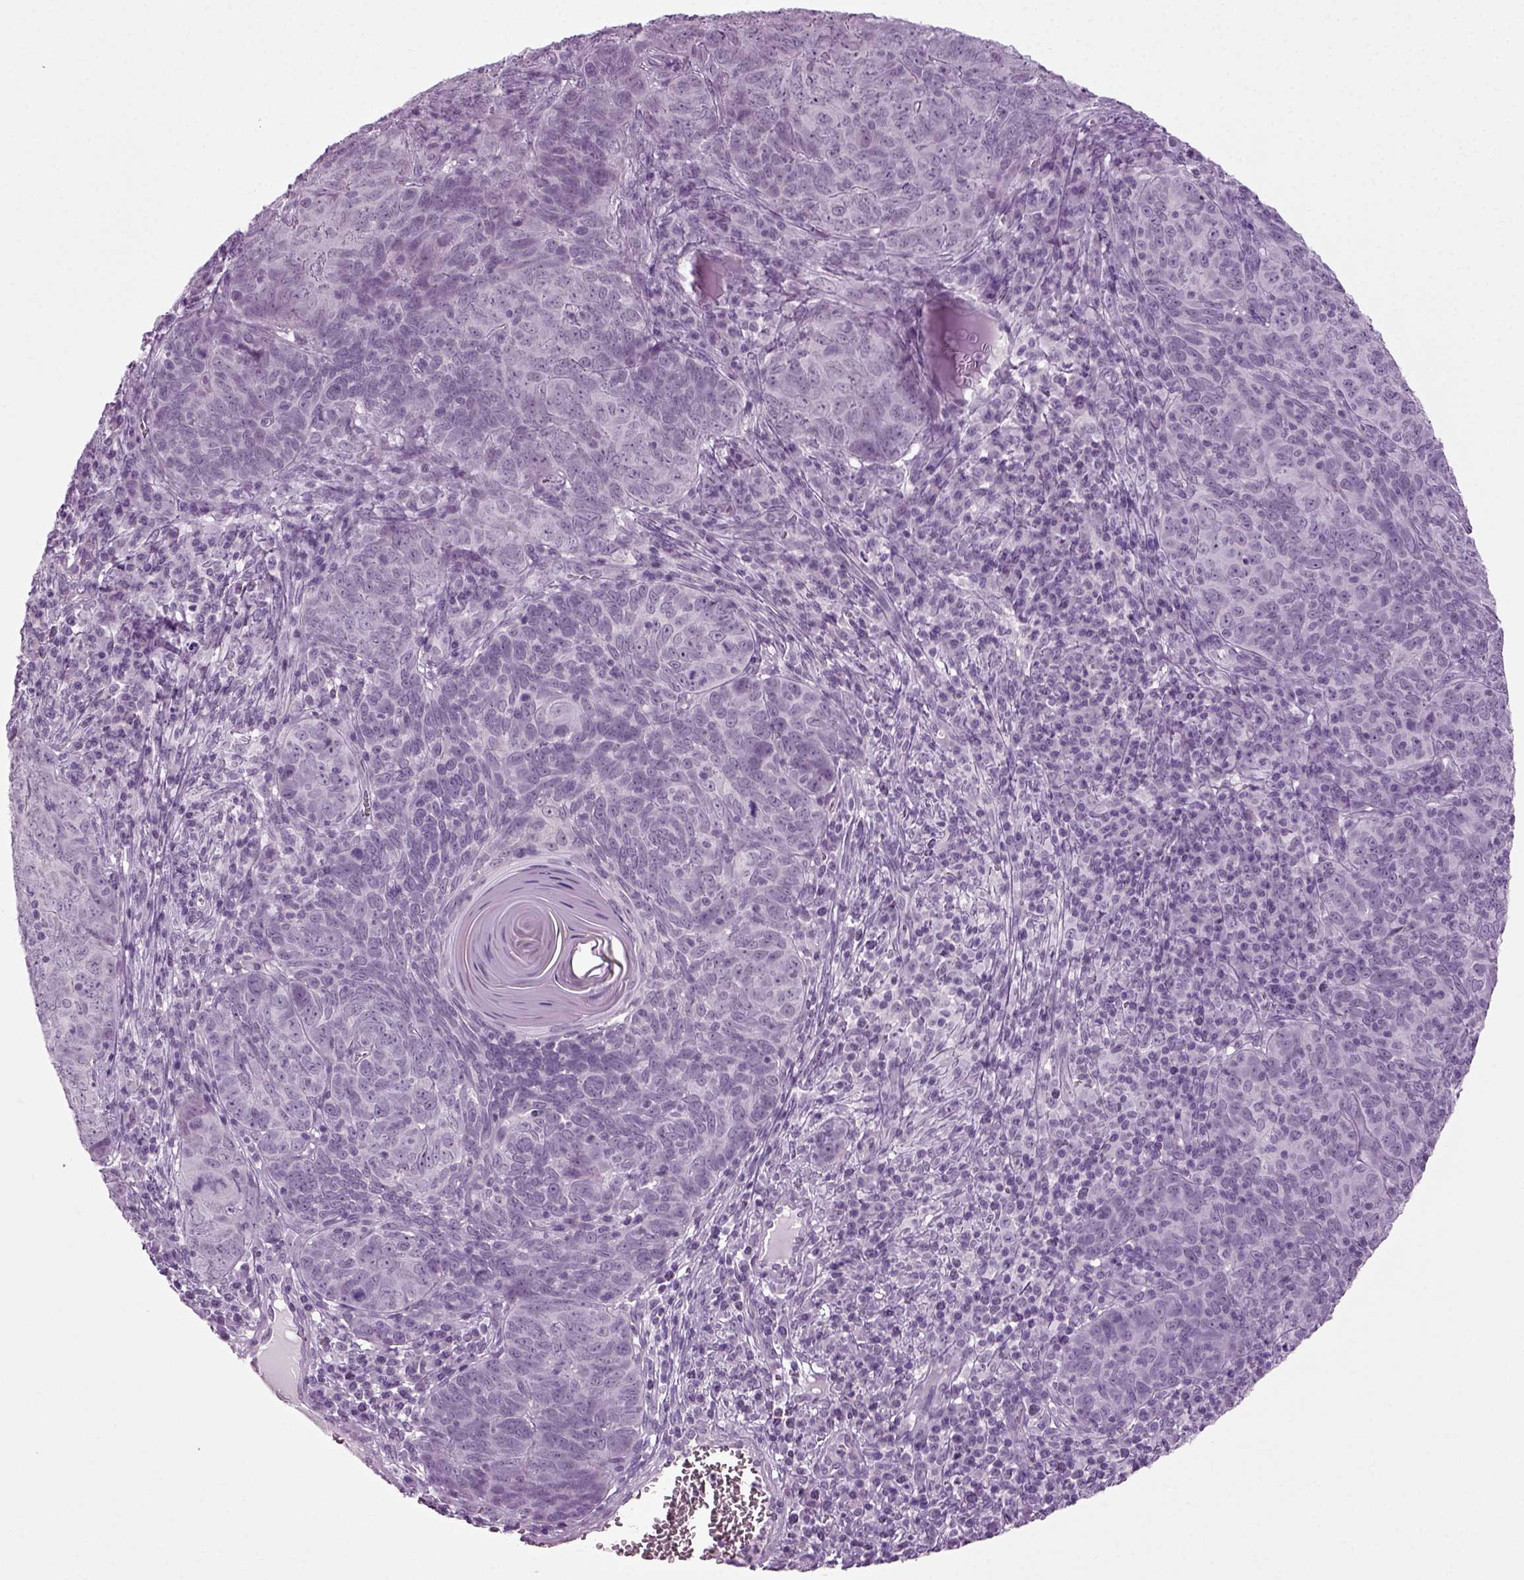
{"staining": {"intensity": "negative", "quantity": "none", "location": "none"}, "tissue": "skin cancer", "cell_type": "Tumor cells", "image_type": "cancer", "snomed": [{"axis": "morphology", "description": "Squamous cell carcinoma, NOS"}, {"axis": "topography", "description": "Skin"}, {"axis": "topography", "description": "Anal"}], "caption": "IHC of human squamous cell carcinoma (skin) displays no staining in tumor cells. Brightfield microscopy of IHC stained with DAB (3,3'-diaminobenzidine) (brown) and hematoxylin (blue), captured at high magnification.", "gene": "ZC2HC1C", "patient": {"sex": "female", "age": 51}}